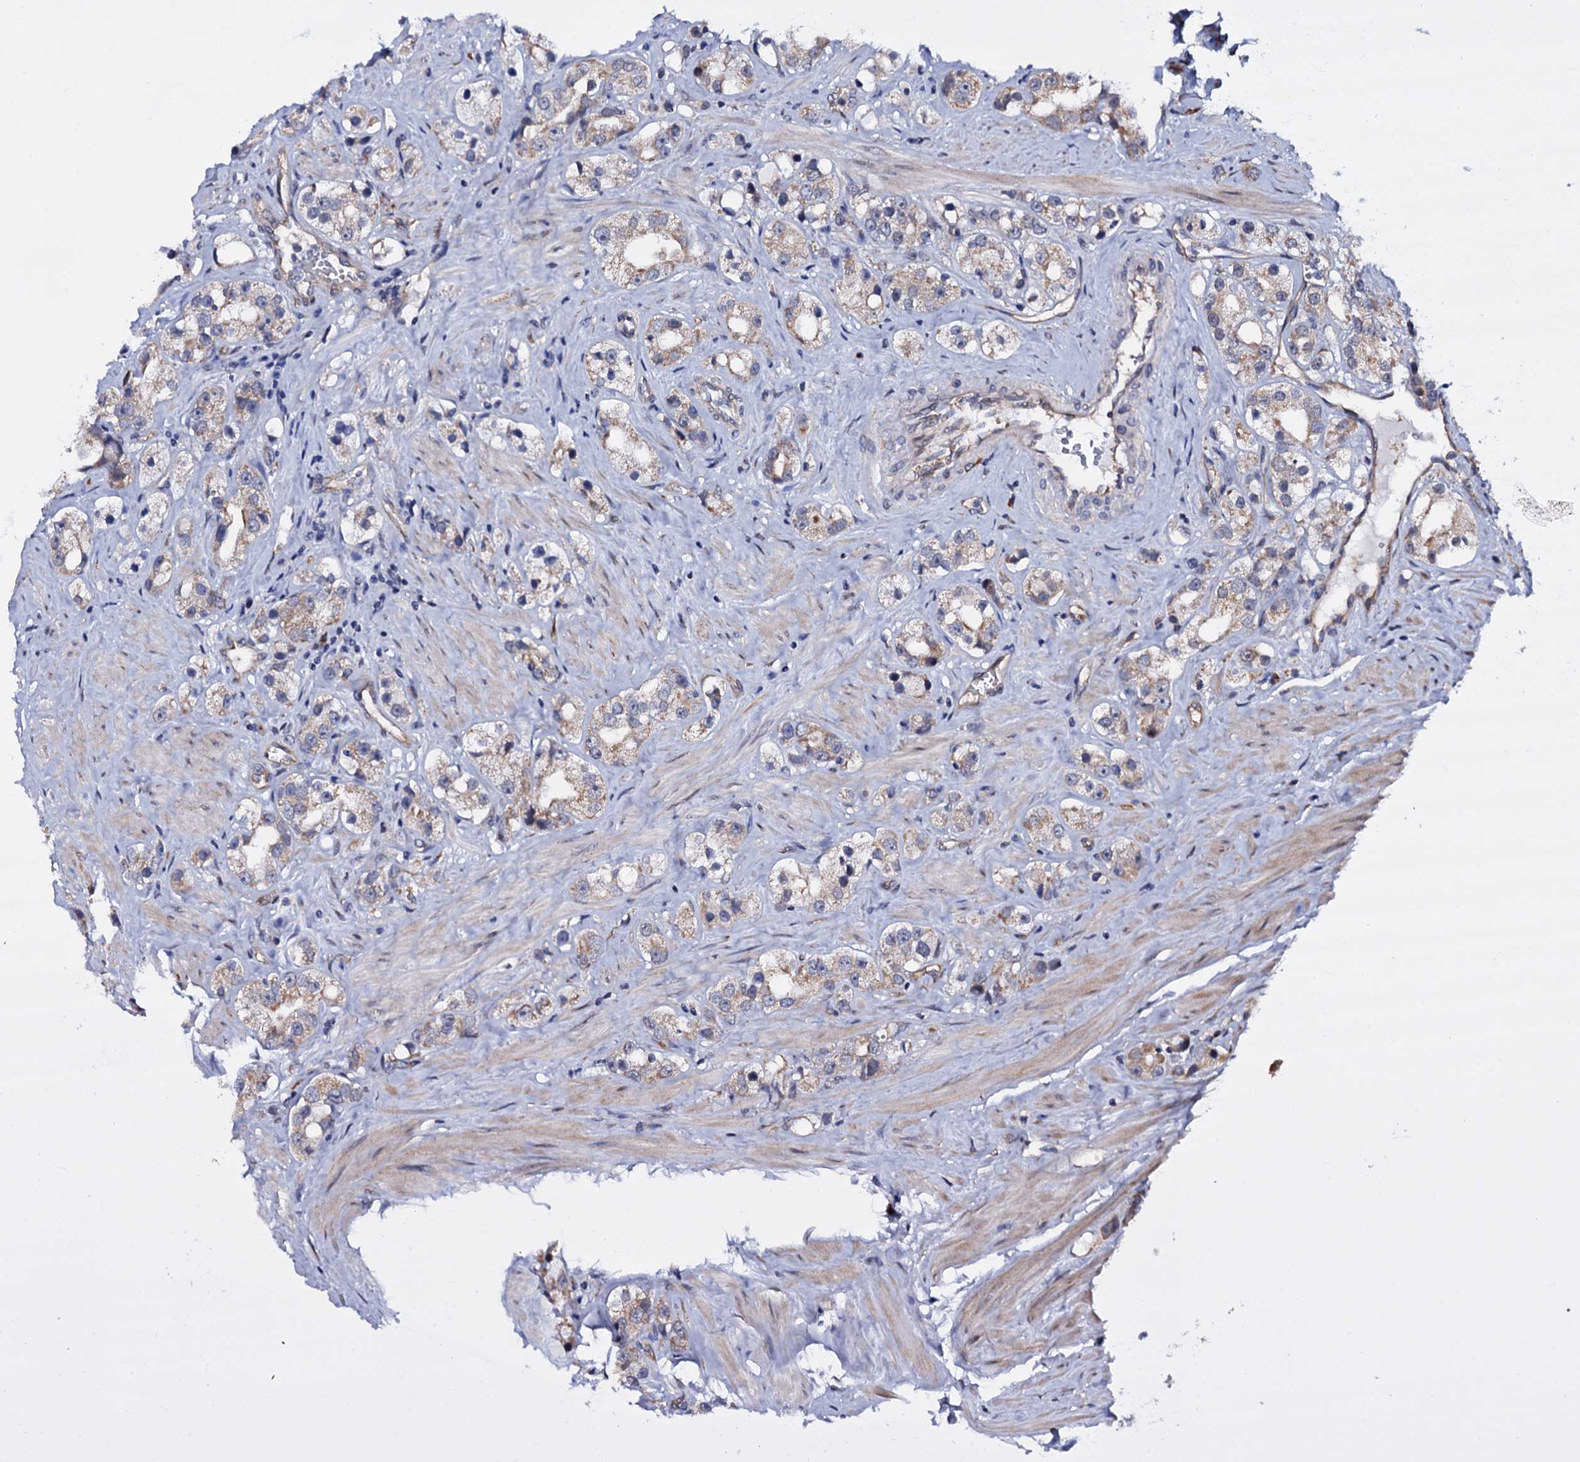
{"staining": {"intensity": "negative", "quantity": "none", "location": "none"}, "tissue": "prostate cancer", "cell_type": "Tumor cells", "image_type": "cancer", "snomed": [{"axis": "morphology", "description": "Adenocarcinoma, NOS"}, {"axis": "topography", "description": "Prostate"}], "caption": "Tumor cells are negative for protein expression in human prostate adenocarcinoma. (Brightfield microscopy of DAB immunohistochemistry (IHC) at high magnification).", "gene": "GAREM1", "patient": {"sex": "male", "age": 79}}